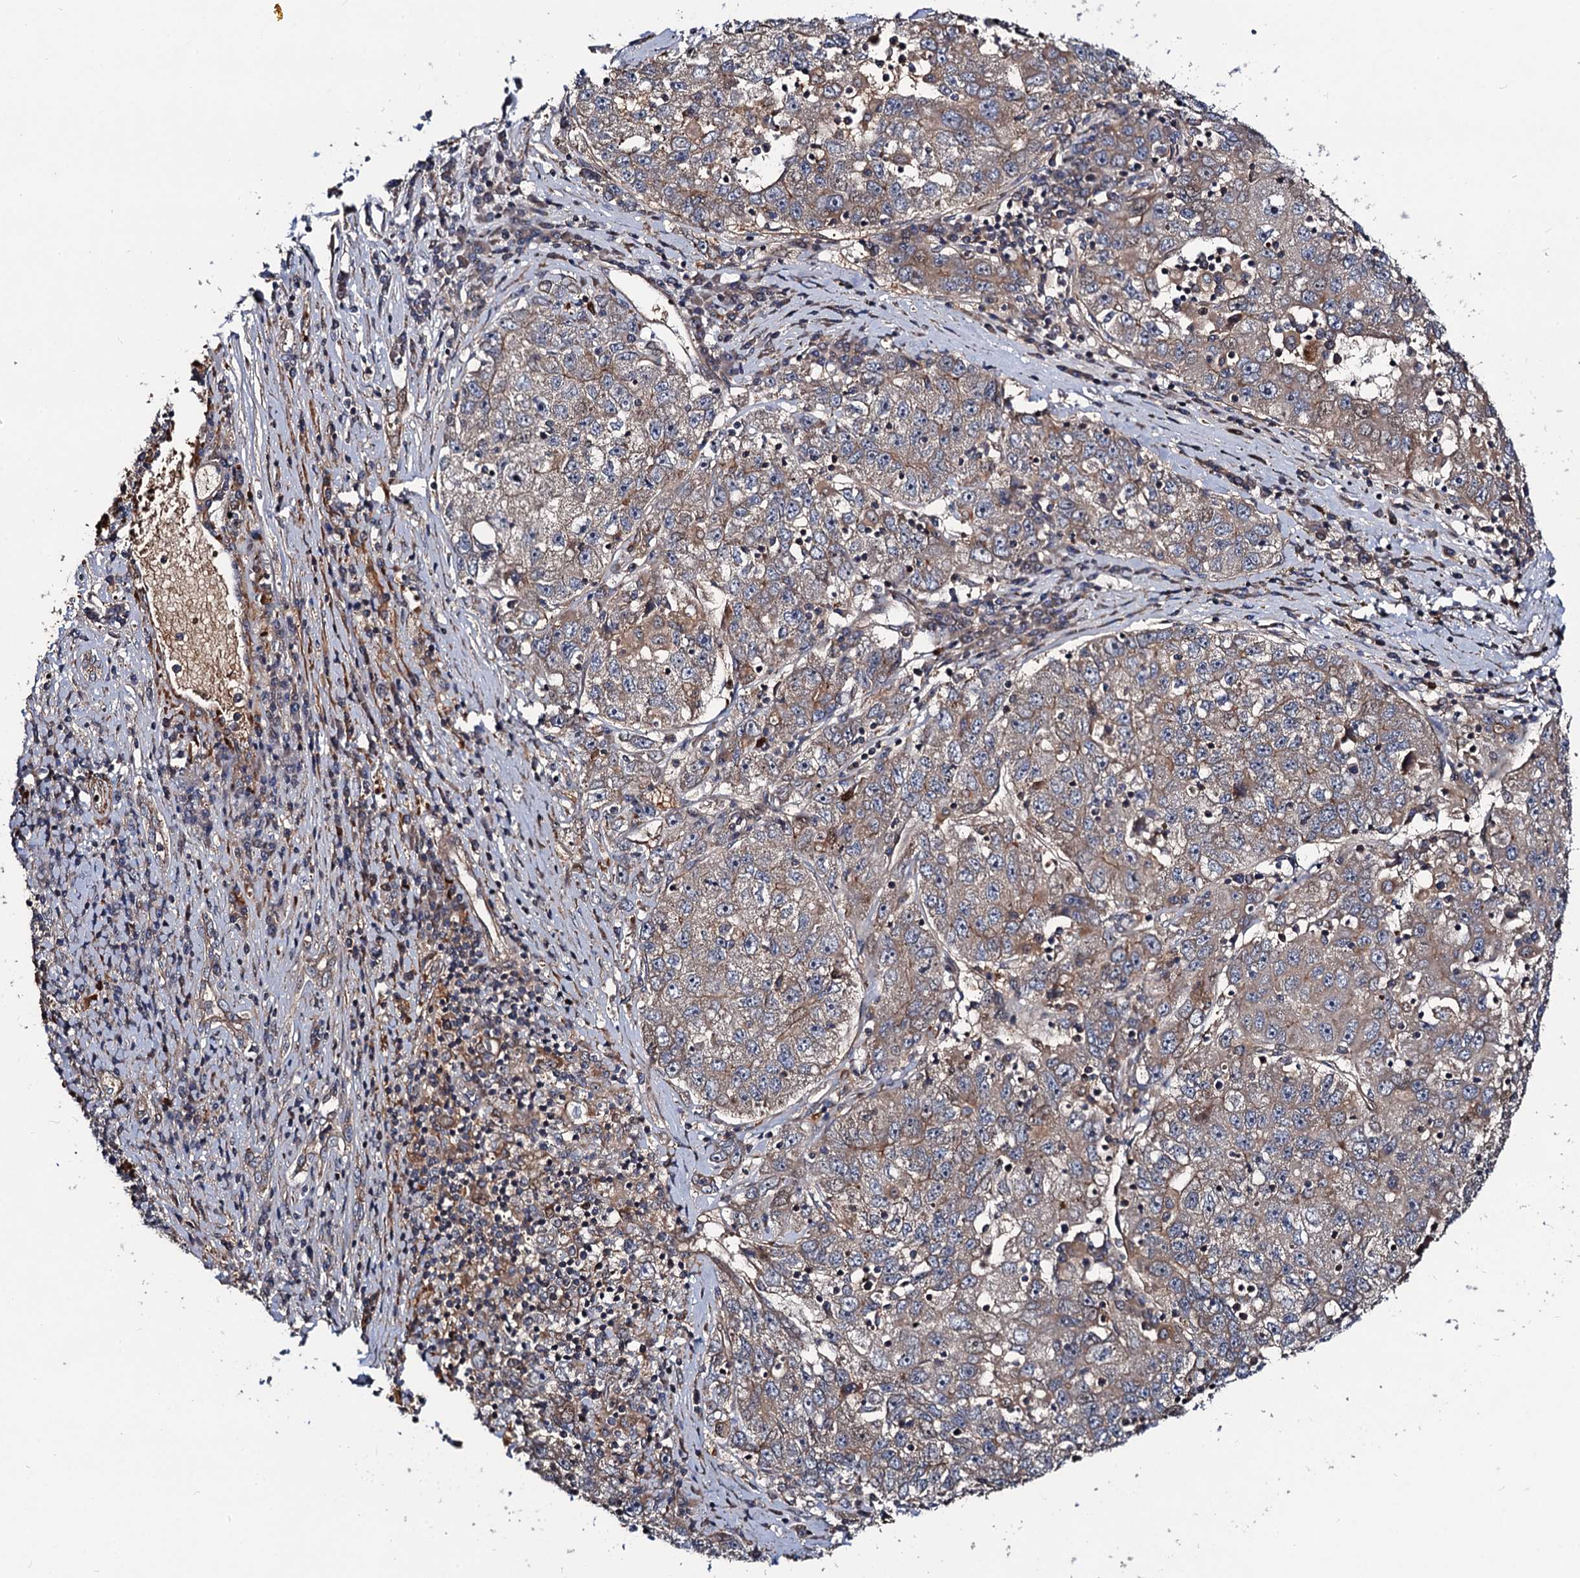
{"staining": {"intensity": "weak", "quantity": ">75%", "location": "cytoplasmic/membranous"}, "tissue": "liver cancer", "cell_type": "Tumor cells", "image_type": "cancer", "snomed": [{"axis": "morphology", "description": "Carcinoma, Hepatocellular, NOS"}, {"axis": "topography", "description": "Liver"}], "caption": "IHC image of neoplastic tissue: liver cancer stained using IHC reveals low levels of weak protein expression localized specifically in the cytoplasmic/membranous of tumor cells, appearing as a cytoplasmic/membranous brown color.", "gene": "KXD1", "patient": {"sex": "male", "age": 49}}